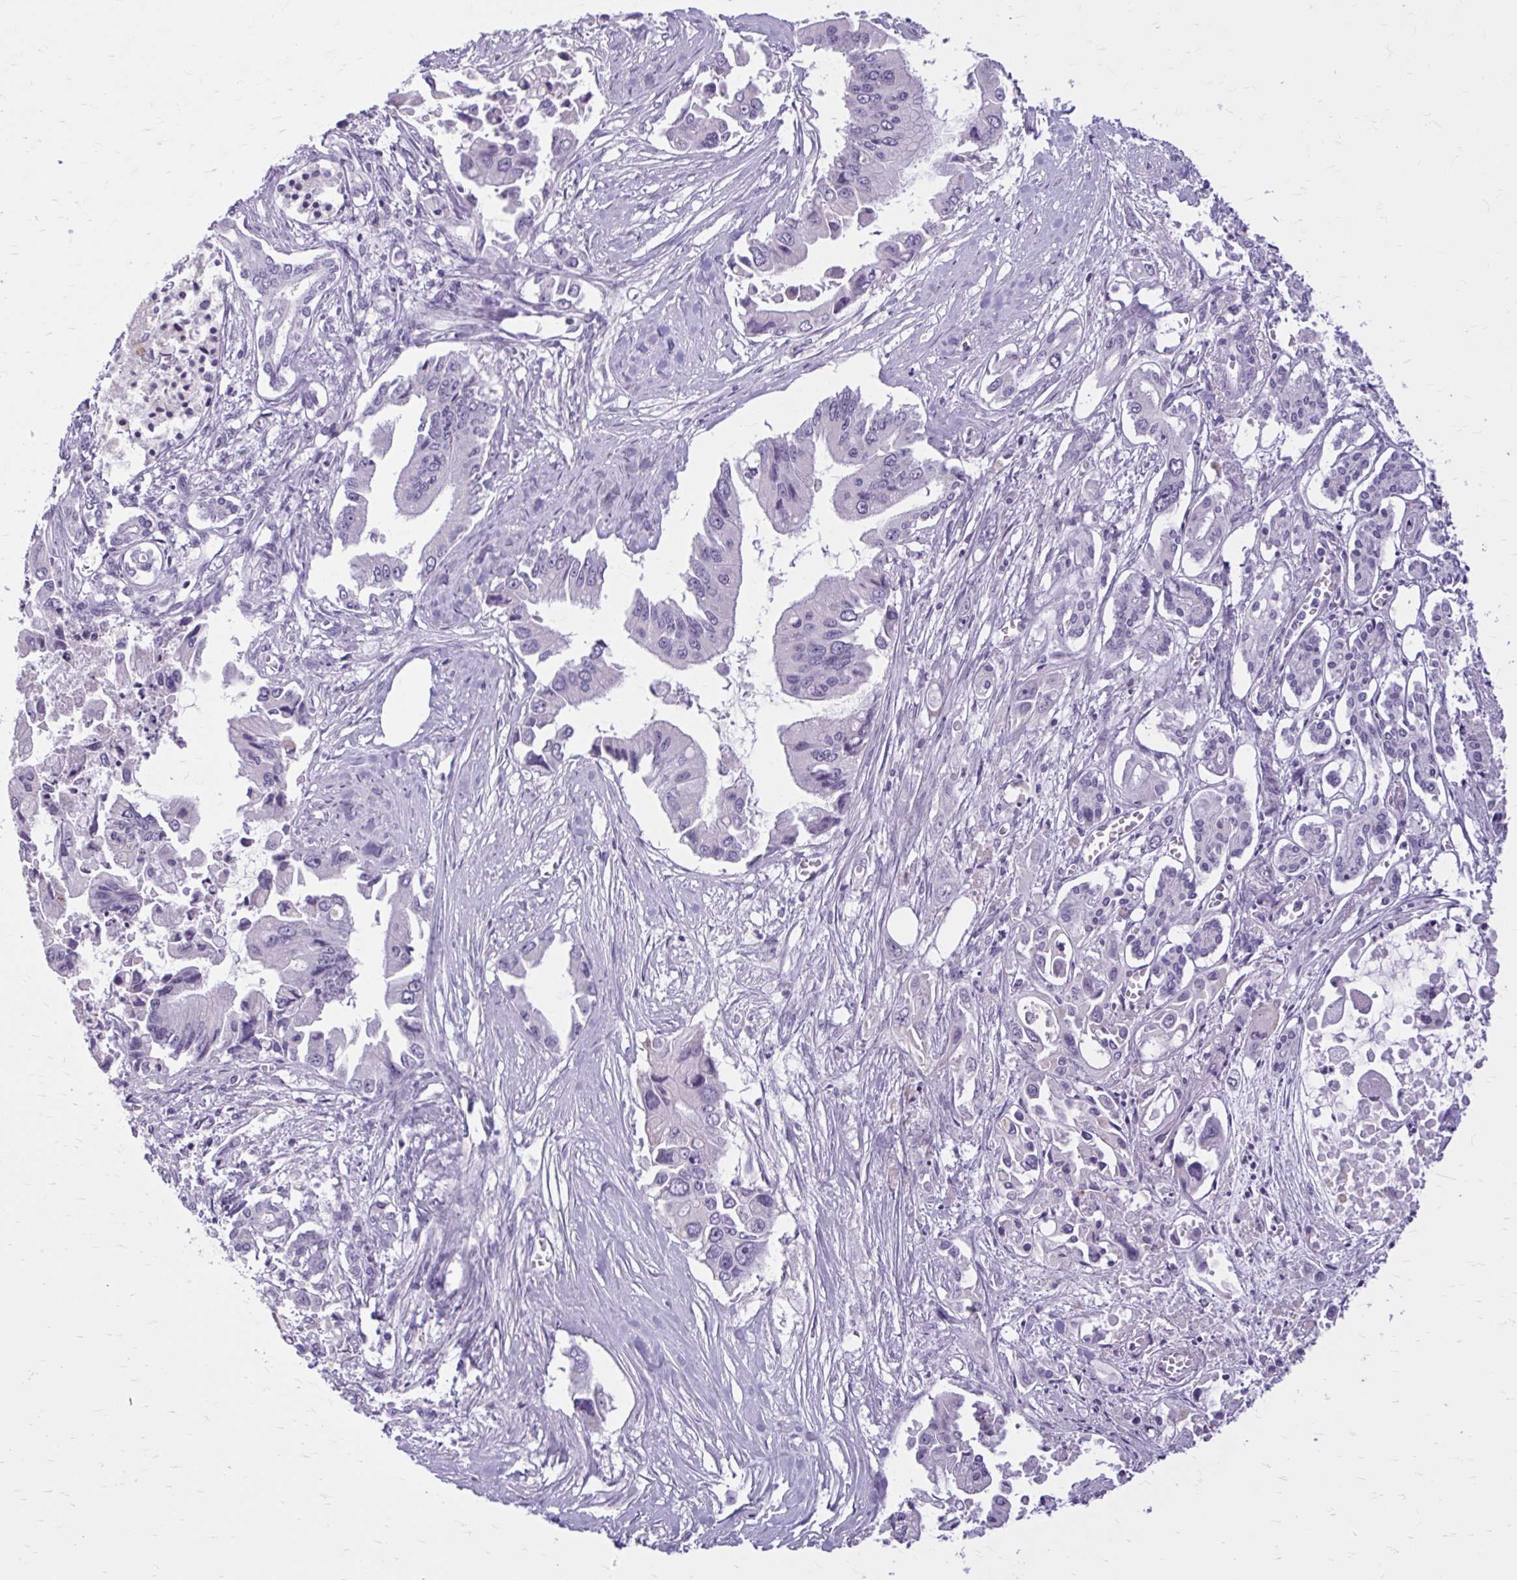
{"staining": {"intensity": "negative", "quantity": "none", "location": "none"}, "tissue": "pancreatic cancer", "cell_type": "Tumor cells", "image_type": "cancer", "snomed": [{"axis": "morphology", "description": "Adenocarcinoma, NOS"}, {"axis": "topography", "description": "Pancreas"}], "caption": "Immunohistochemistry (IHC) micrograph of adenocarcinoma (pancreatic) stained for a protein (brown), which reveals no positivity in tumor cells.", "gene": "OR4B1", "patient": {"sex": "male", "age": 84}}